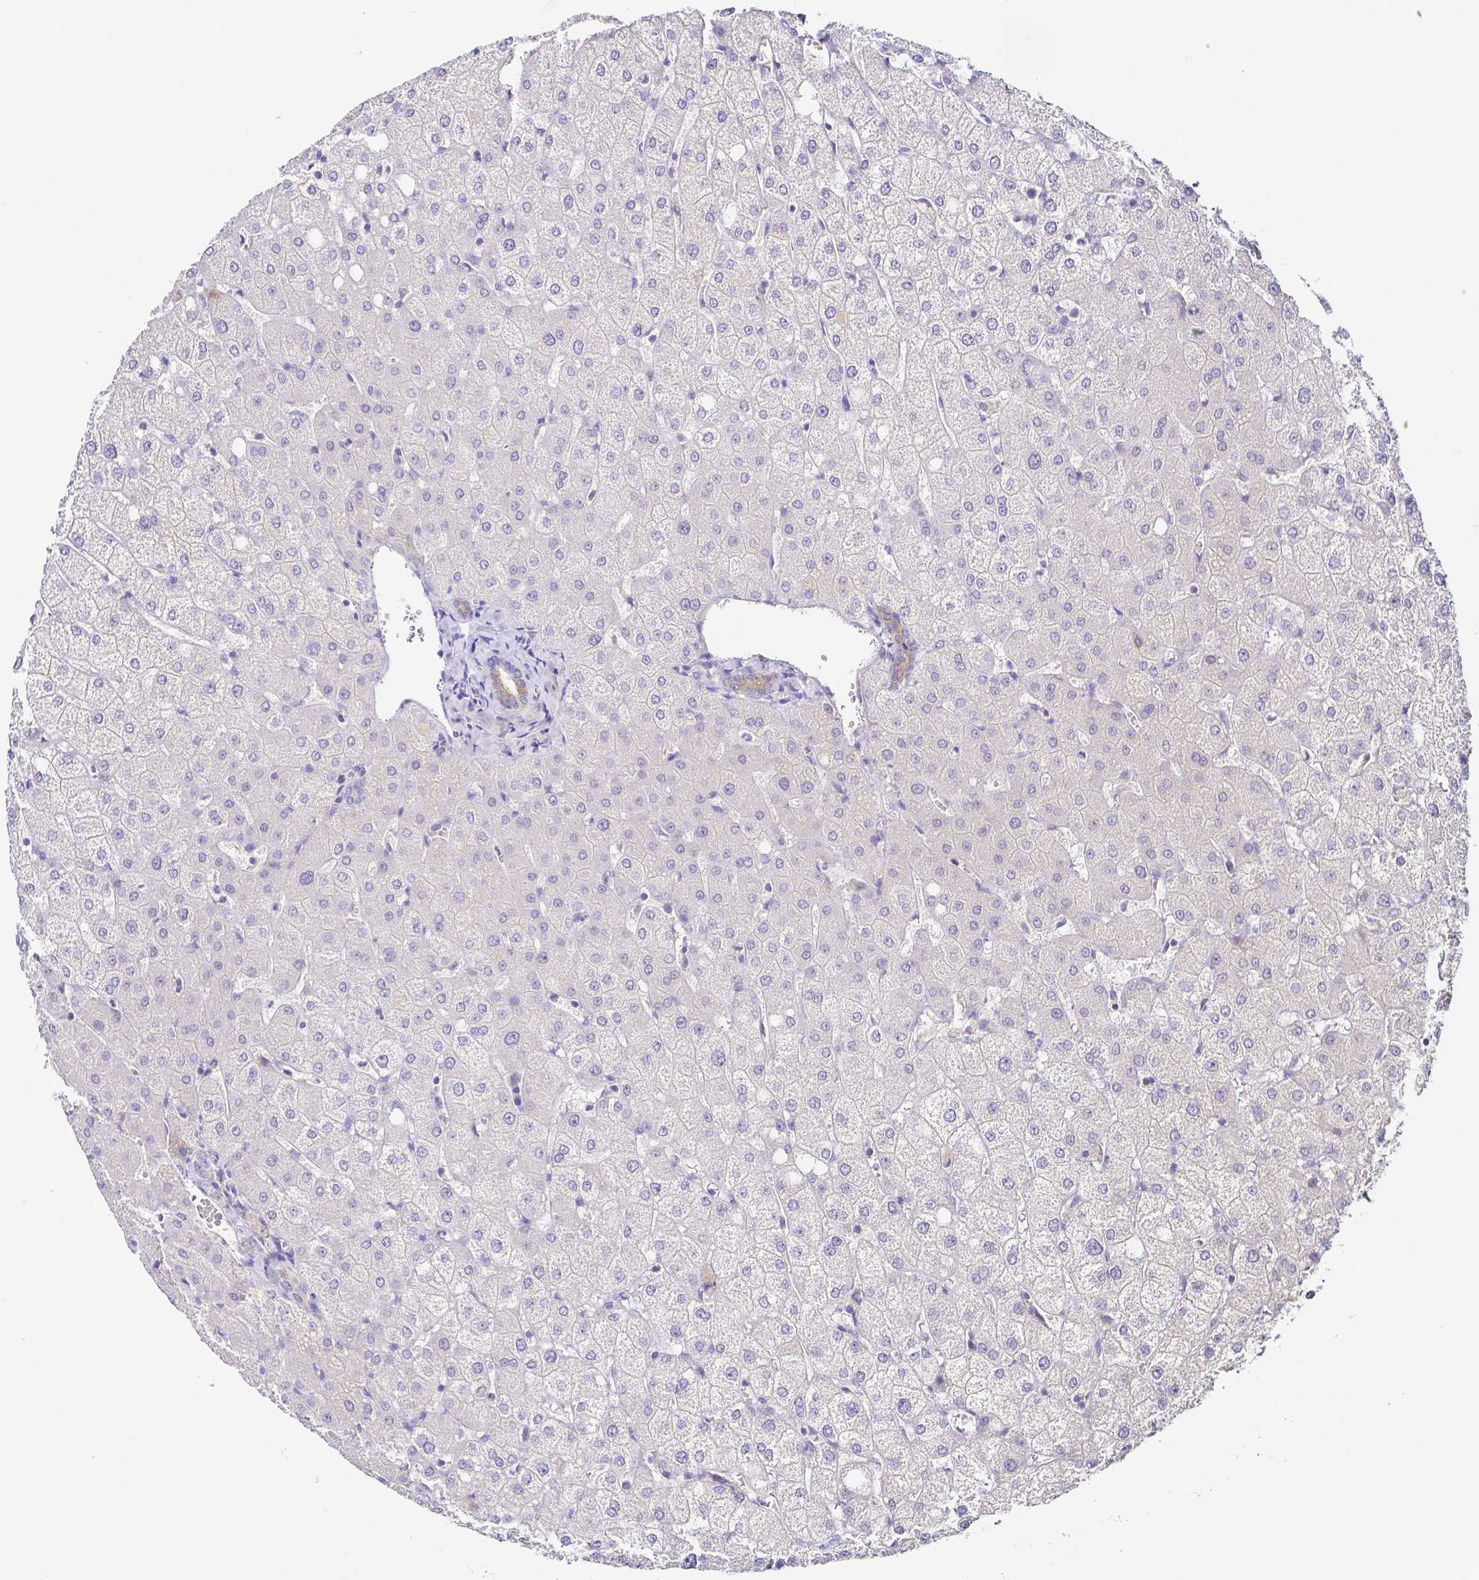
{"staining": {"intensity": "weak", "quantity": ">75%", "location": "cytoplasmic/membranous"}, "tissue": "liver", "cell_type": "Cholangiocytes", "image_type": "normal", "snomed": [{"axis": "morphology", "description": "Normal tissue, NOS"}, {"axis": "topography", "description": "Liver"}], "caption": "Brown immunohistochemical staining in normal human liver demonstrates weak cytoplasmic/membranous expression in approximately >75% of cholangiocytes. (brown staining indicates protein expression, while blue staining denotes nuclei).", "gene": "PKP3", "patient": {"sex": "female", "age": 54}}